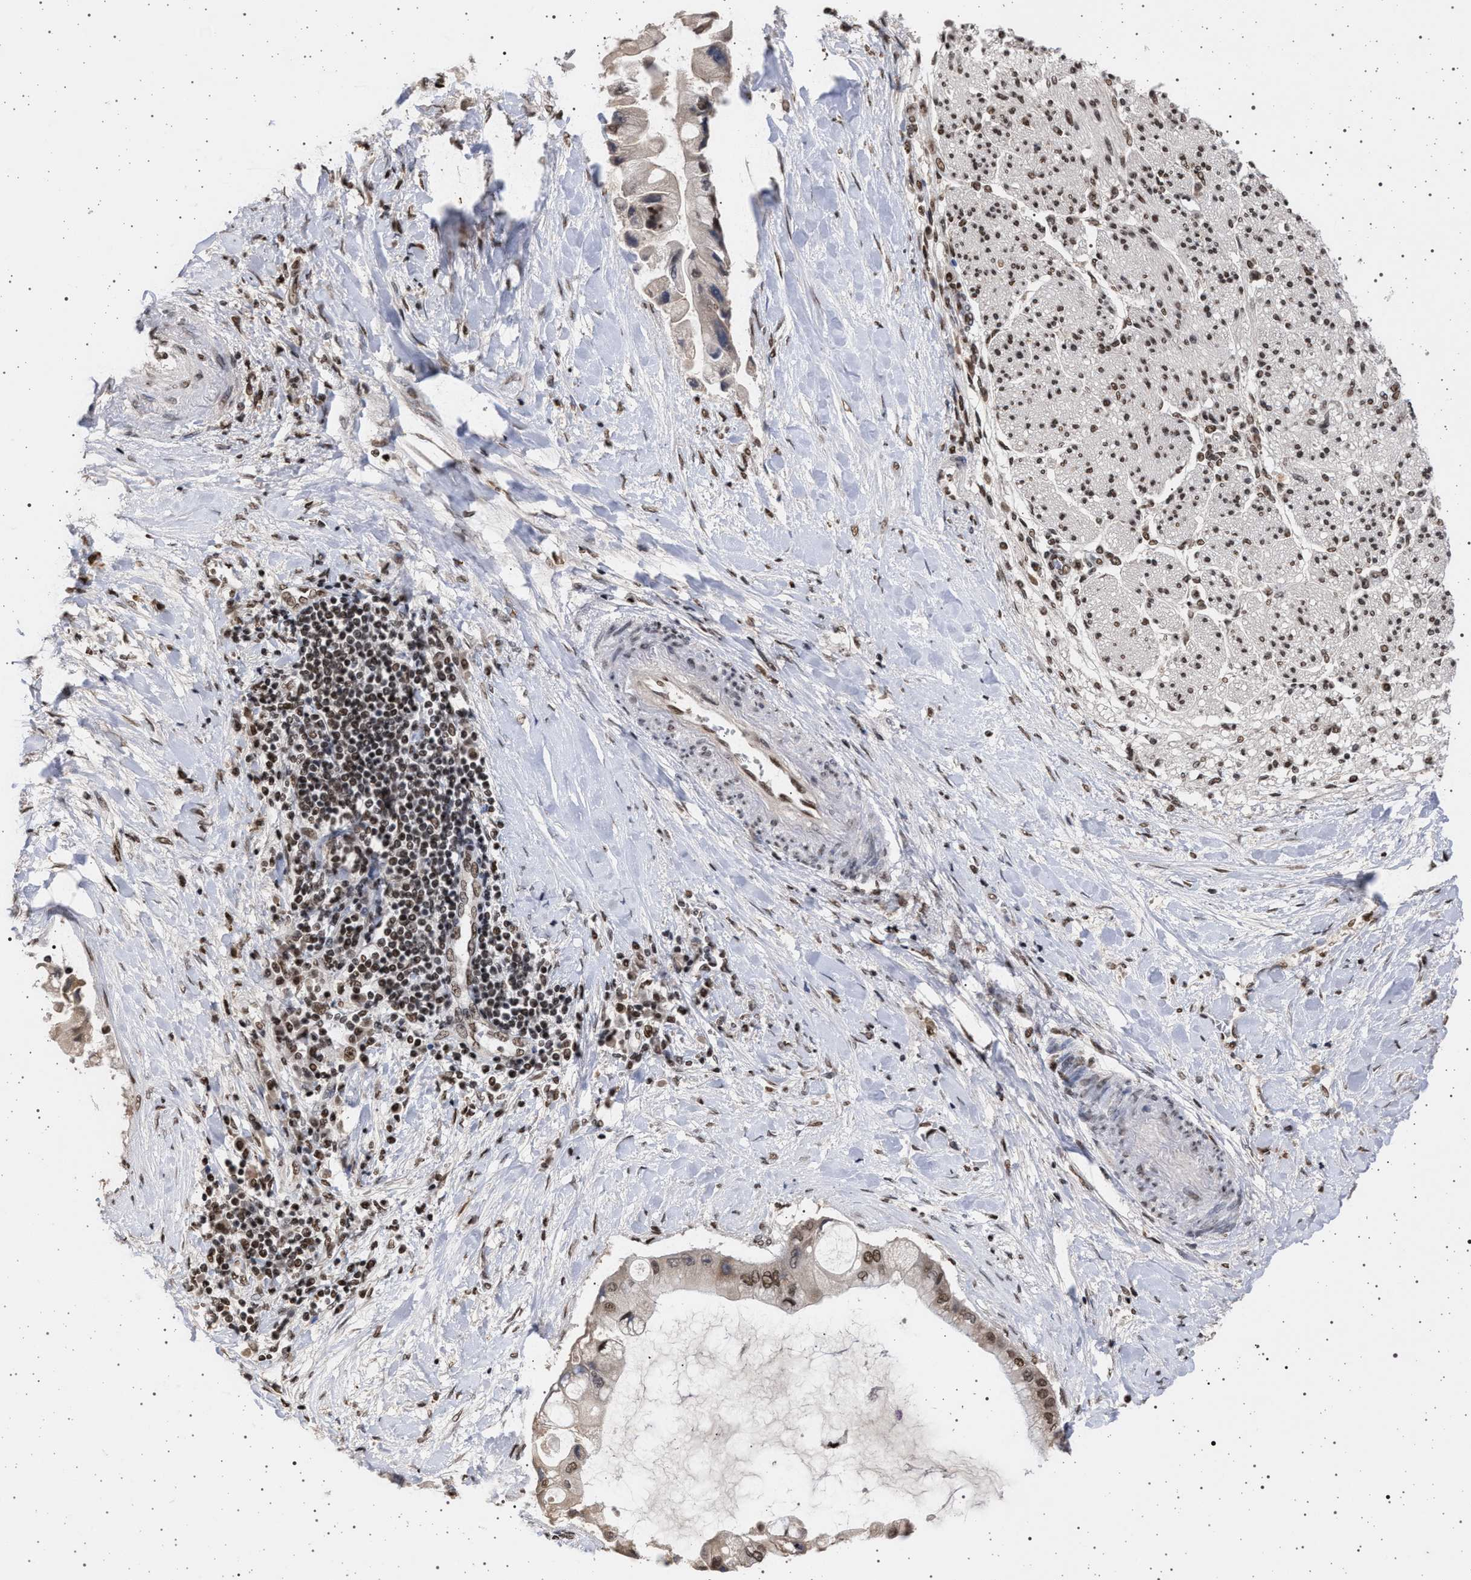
{"staining": {"intensity": "weak", "quantity": ">75%", "location": "nuclear"}, "tissue": "liver cancer", "cell_type": "Tumor cells", "image_type": "cancer", "snomed": [{"axis": "morphology", "description": "Cholangiocarcinoma"}, {"axis": "topography", "description": "Liver"}], "caption": "Weak nuclear protein positivity is appreciated in about >75% of tumor cells in cholangiocarcinoma (liver).", "gene": "PHF12", "patient": {"sex": "male", "age": 50}}